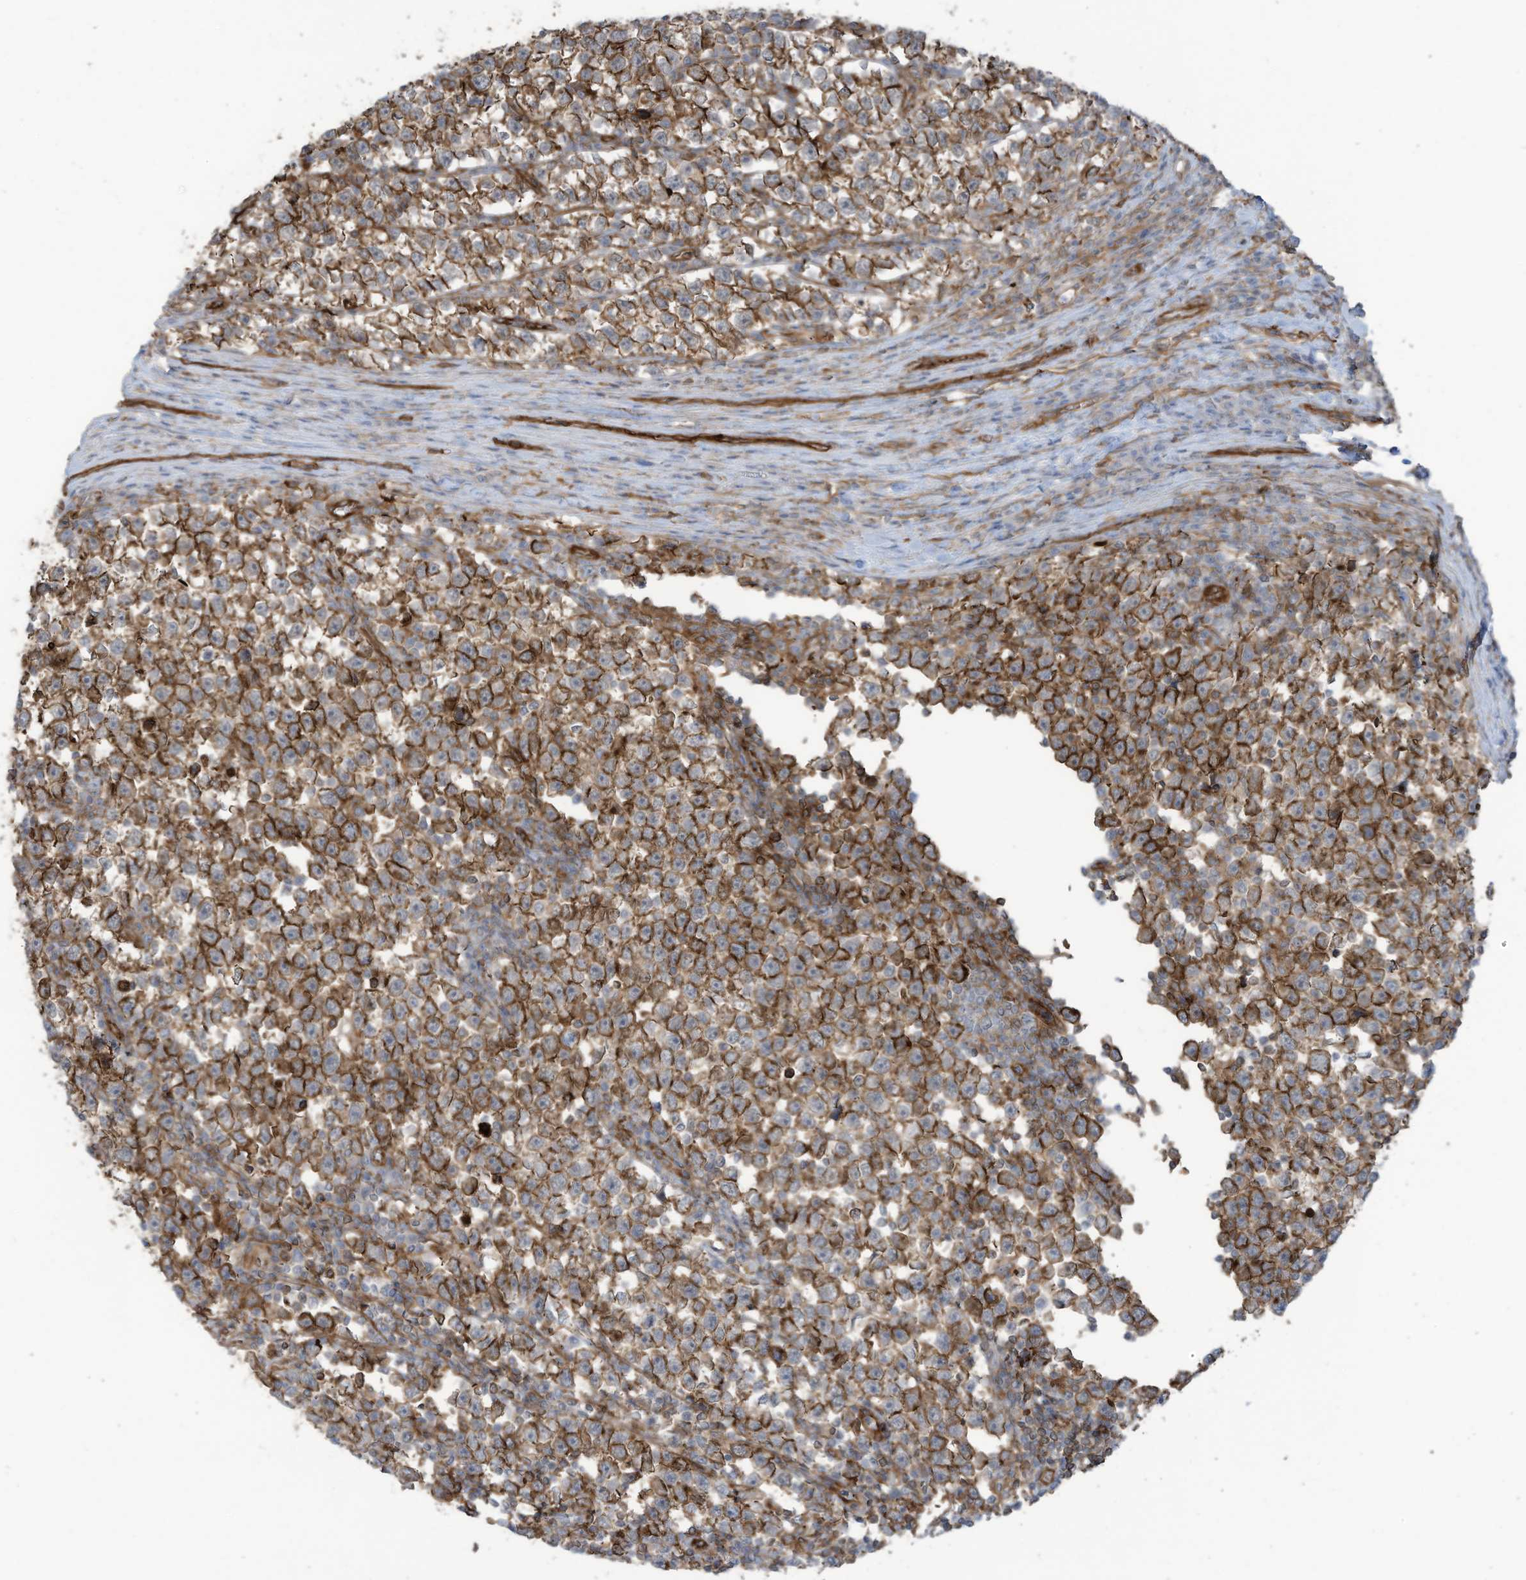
{"staining": {"intensity": "moderate", "quantity": ">75%", "location": "cytoplasmic/membranous"}, "tissue": "testis cancer", "cell_type": "Tumor cells", "image_type": "cancer", "snomed": [{"axis": "morphology", "description": "Normal tissue, NOS"}, {"axis": "morphology", "description": "Seminoma, NOS"}, {"axis": "topography", "description": "Testis"}], "caption": "This photomicrograph reveals immunohistochemistry staining of human testis seminoma, with medium moderate cytoplasmic/membranous positivity in about >75% of tumor cells.", "gene": "SLC9A2", "patient": {"sex": "male", "age": 43}}